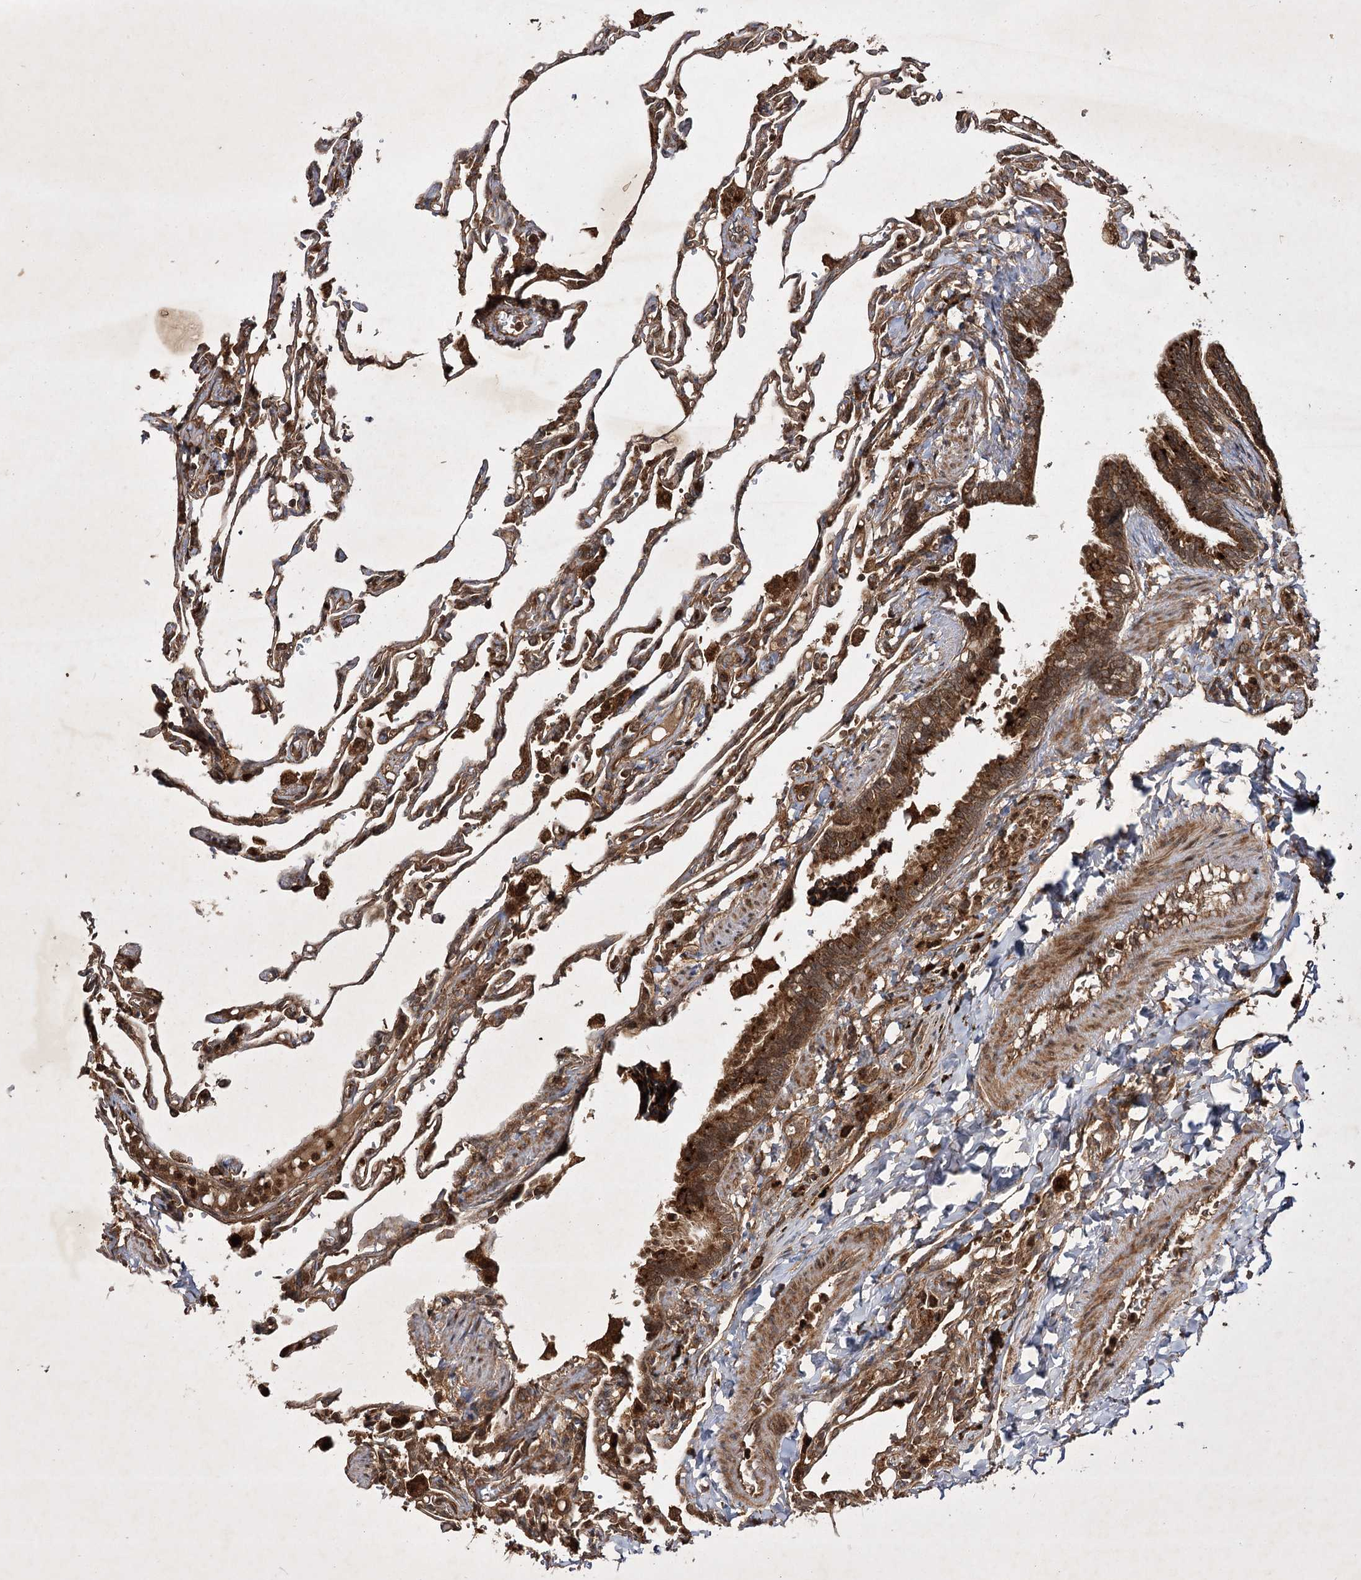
{"staining": {"intensity": "strong", "quantity": ">75%", "location": "cytoplasmic/membranous"}, "tissue": "lung", "cell_type": "Alveolar cells", "image_type": "normal", "snomed": [{"axis": "morphology", "description": "Normal tissue, NOS"}, {"axis": "topography", "description": "Lung"}], "caption": "An immunohistochemistry micrograph of benign tissue is shown. Protein staining in brown highlights strong cytoplasmic/membranous positivity in lung within alveolar cells. Using DAB (3,3'-diaminobenzidine) (brown) and hematoxylin (blue) stains, captured at high magnification using brightfield microscopy.", "gene": "DNAJC13", "patient": {"sex": "male", "age": 21}}